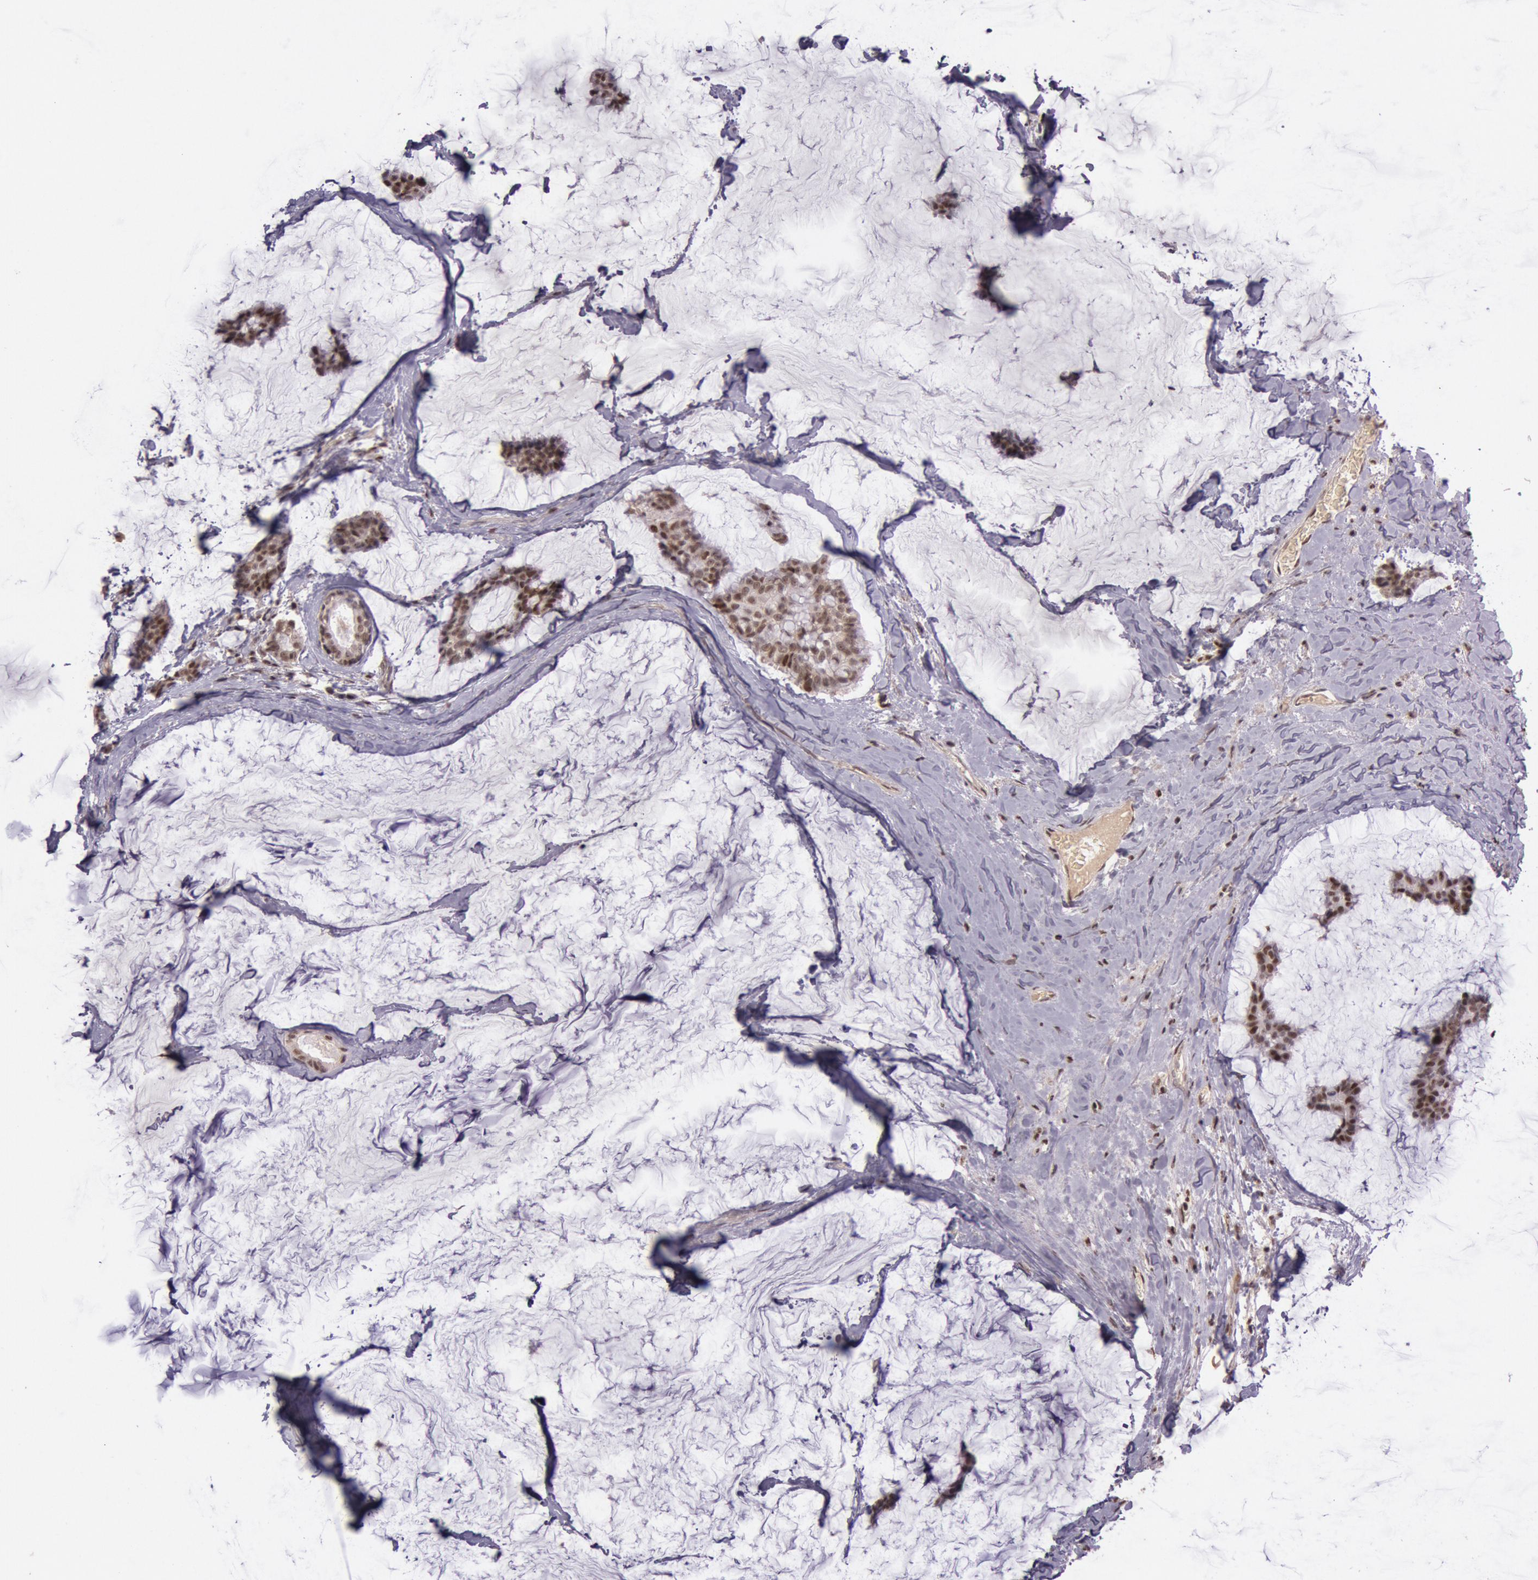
{"staining": {"intensity": "moderate", "quantity": ">75%", "location": "nuclear"}, "tissue": "breast cancer", "cell_type": "Tumor cells", "image_type": "cancer", "snomed": [{"axis": "morphology", "description": "Duct carcinoma"}, {"axis": "topography", "description": "Breast"}], "caption": "This is a micrograph of immunohistochemistry staining of intraductal carcinoma (breast), which shows moderate positivity in the nuclear of tumor cells.", "gene": "TASL", "patient": {"sex": "female", "age": 93}}